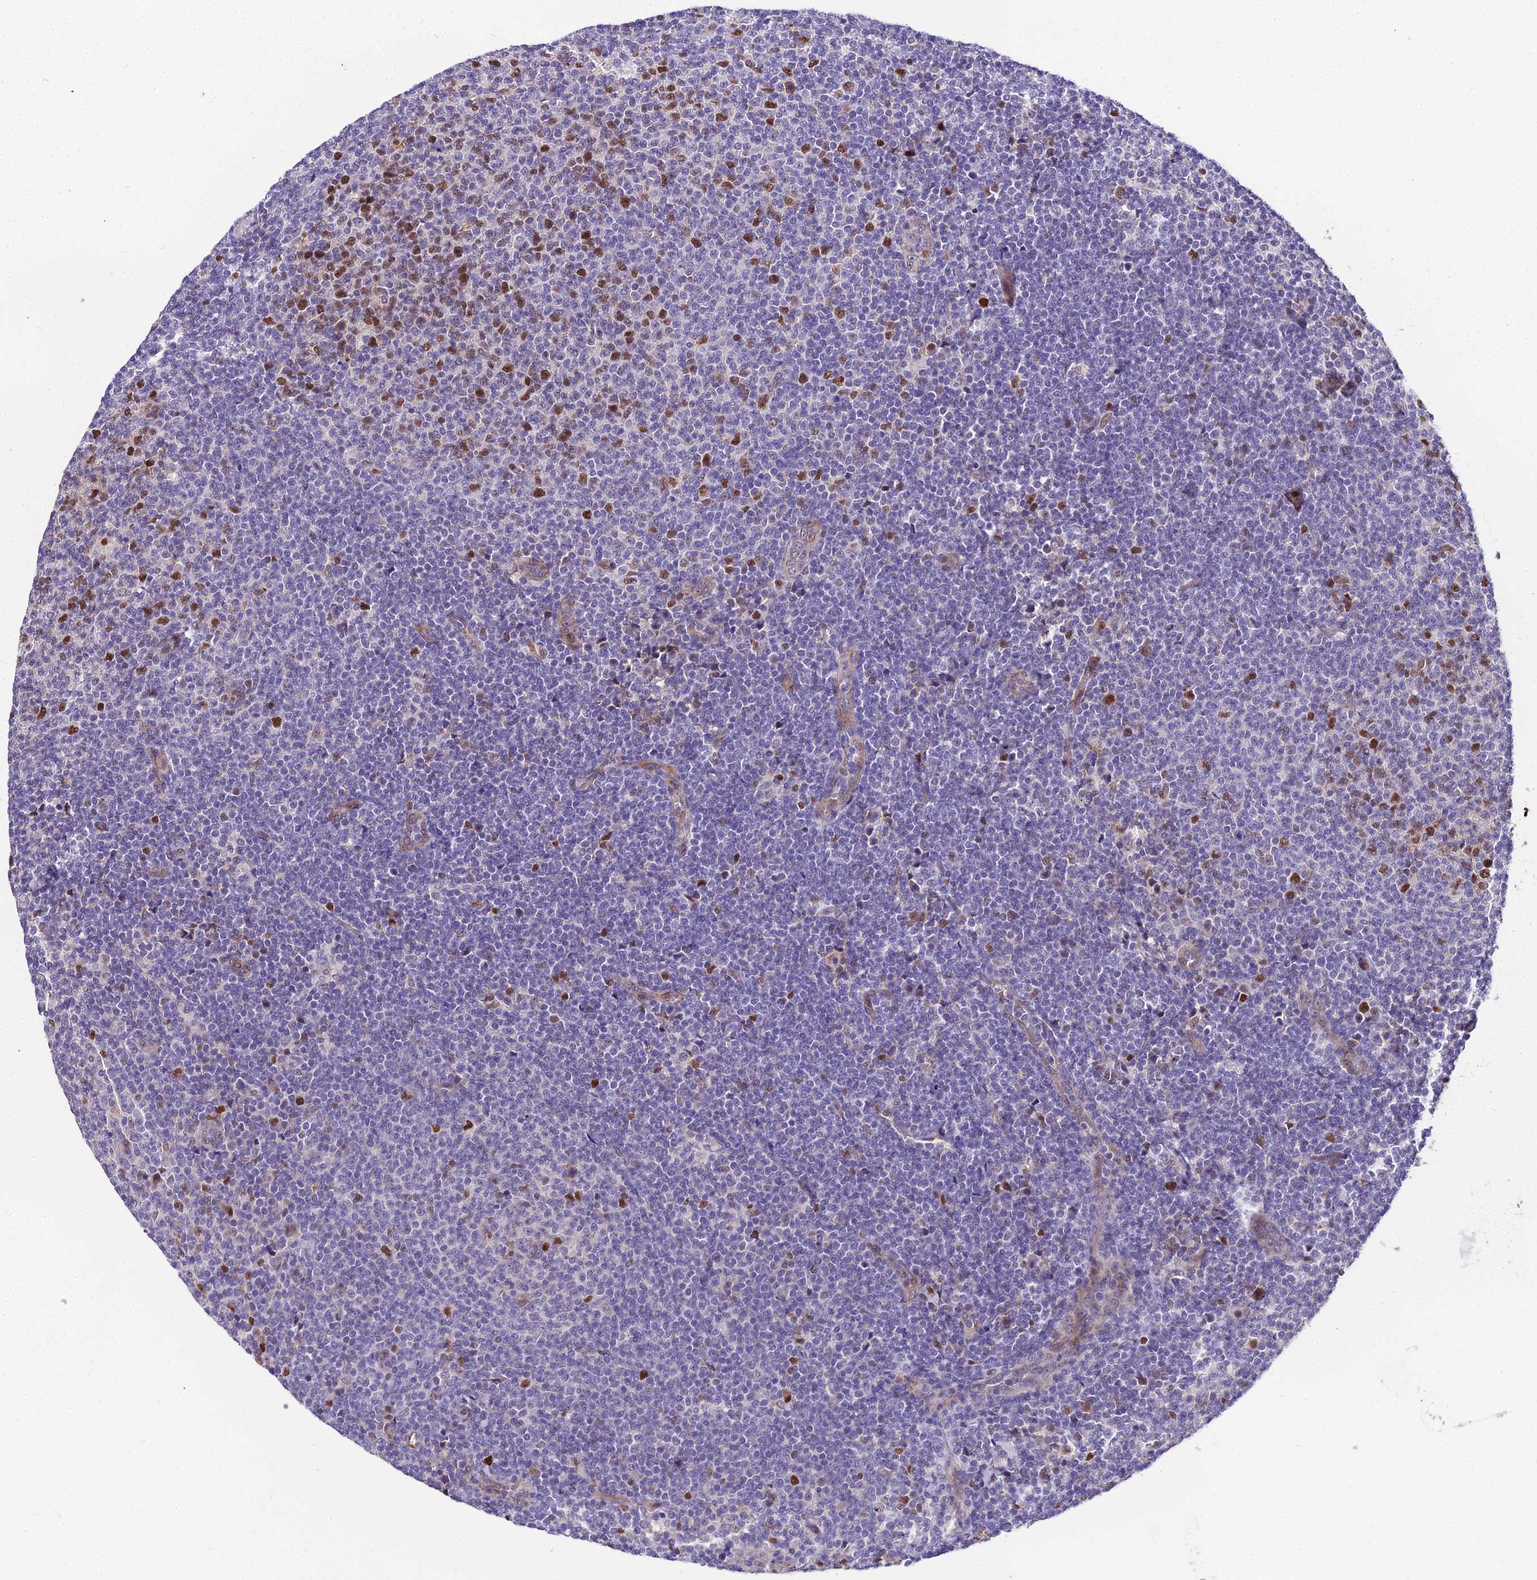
{"staining": {"intensity": "moderate", "quantity": "<25%", "location": "nuclear"}, "tissue": "lymphoma", "cell_type": "Tumor cells", "image_type": "cancer", "snomed": [{"axis": "morphology", "description": "Malignant lymphoma, non-Hodgkin's type, Low grade"}, {"axis": "topography", "description": "Lymph node"}], "caption": "The immunohistochemical stain labels moderate nuclear expression in tumor cells of low-grade malignant lymphoma, non-Hodgkin's type tissue. Nuclei are stained in blue.", "gene": "TRIML2", "patient": {"sex": "male", "age": 66}}